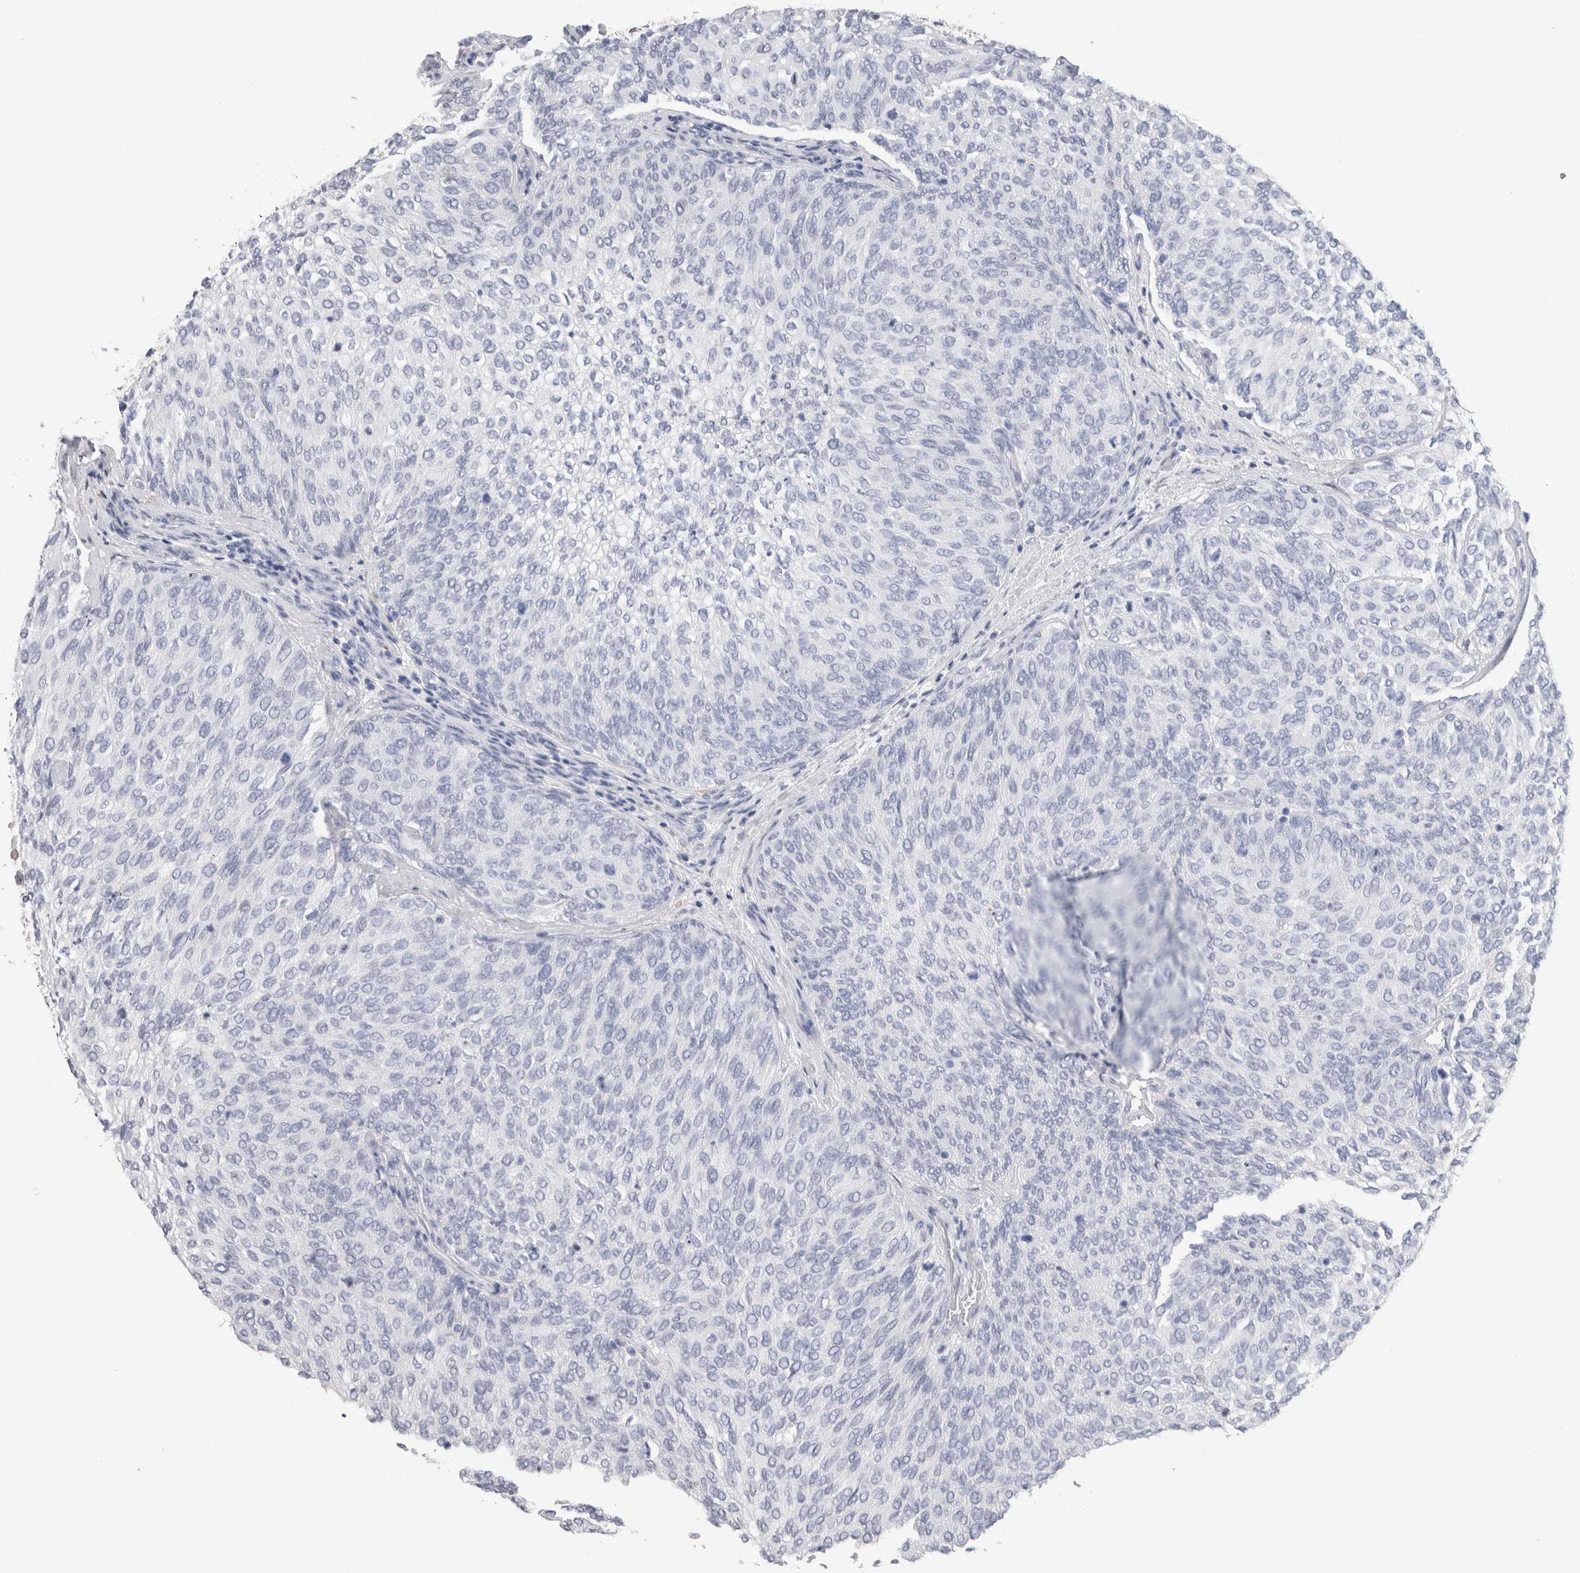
{"staining": {"intensity": "negative", "quantity": "none", "location": "none"}, "tissue": "urothelial cancer", "cell_type": "Tumor cells", "image_type": "cancer", "snomed": [{"axis": "morphology", "description": "Urothelial carcinoma, Low grade"}, {"axis": "topography", "description": "Urinary bladder"}], "caption": "This is a image of immunohistochemistry (IHC) staining of low-grade urothelial carcinoma, which shows no staining in tumor cells. Brightfield microscopy of immunohistochemistry stained with DAB (3,3'-diaminobenzidine) (brown) and hematoxylin (blue), captured at high magnification.", "gene": "FABP4", "patient": {"sex": "female", "age": 79}}